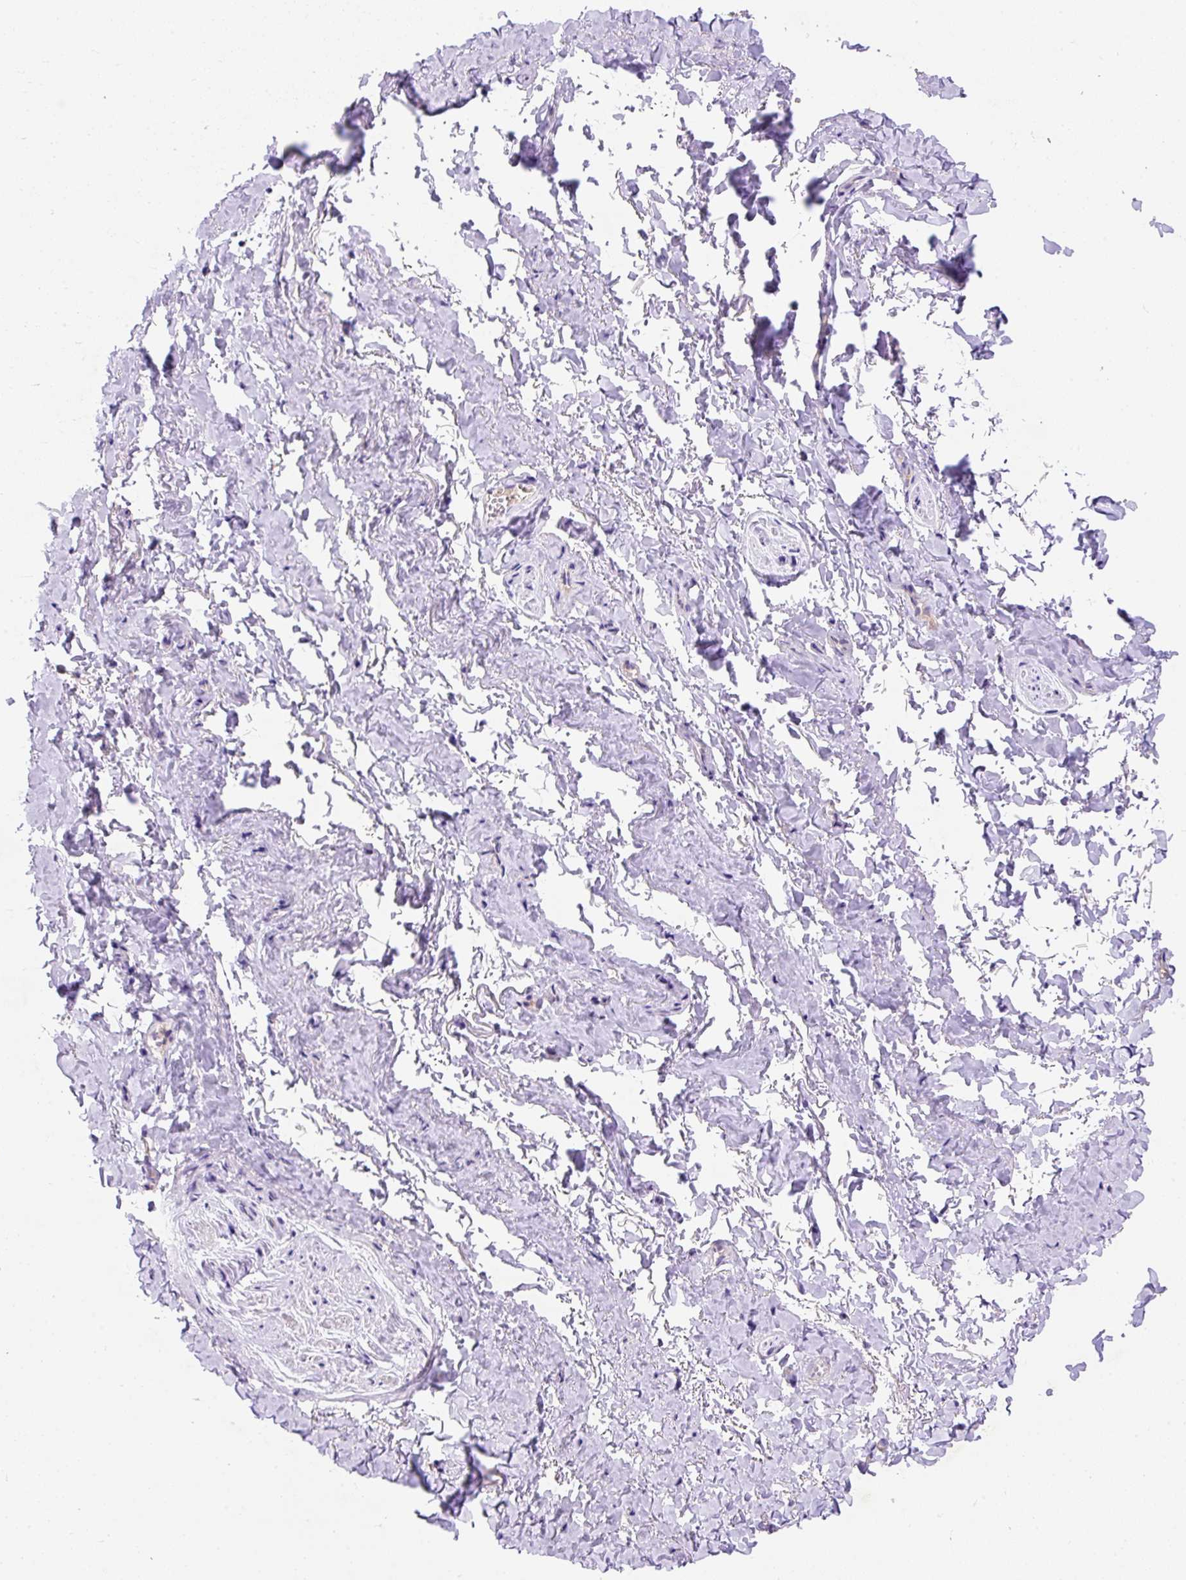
{"staining": {"intensity": "negative", "quantity": "none", "location": "none"}, "tissue": "adipose tissue", "cell_type": "Adipocytes", "image_type": "normal", "snomed": [{"axis": "morphology", "description": "Normal tissue, NOS"}, {"axis": "topography", "description": "Vulva"}, {"axis": "topography", "description": "Vagina"}, {"axis": "topography", "description": "Peripheral nerve tissue"}], "caption": "Micrograph shows no protein staining in adipocytes of normal adipose tissue. Nuclei are stained in blue.", "gene": "OR4K15", "patient": {"sex": "female", "age": 66}}